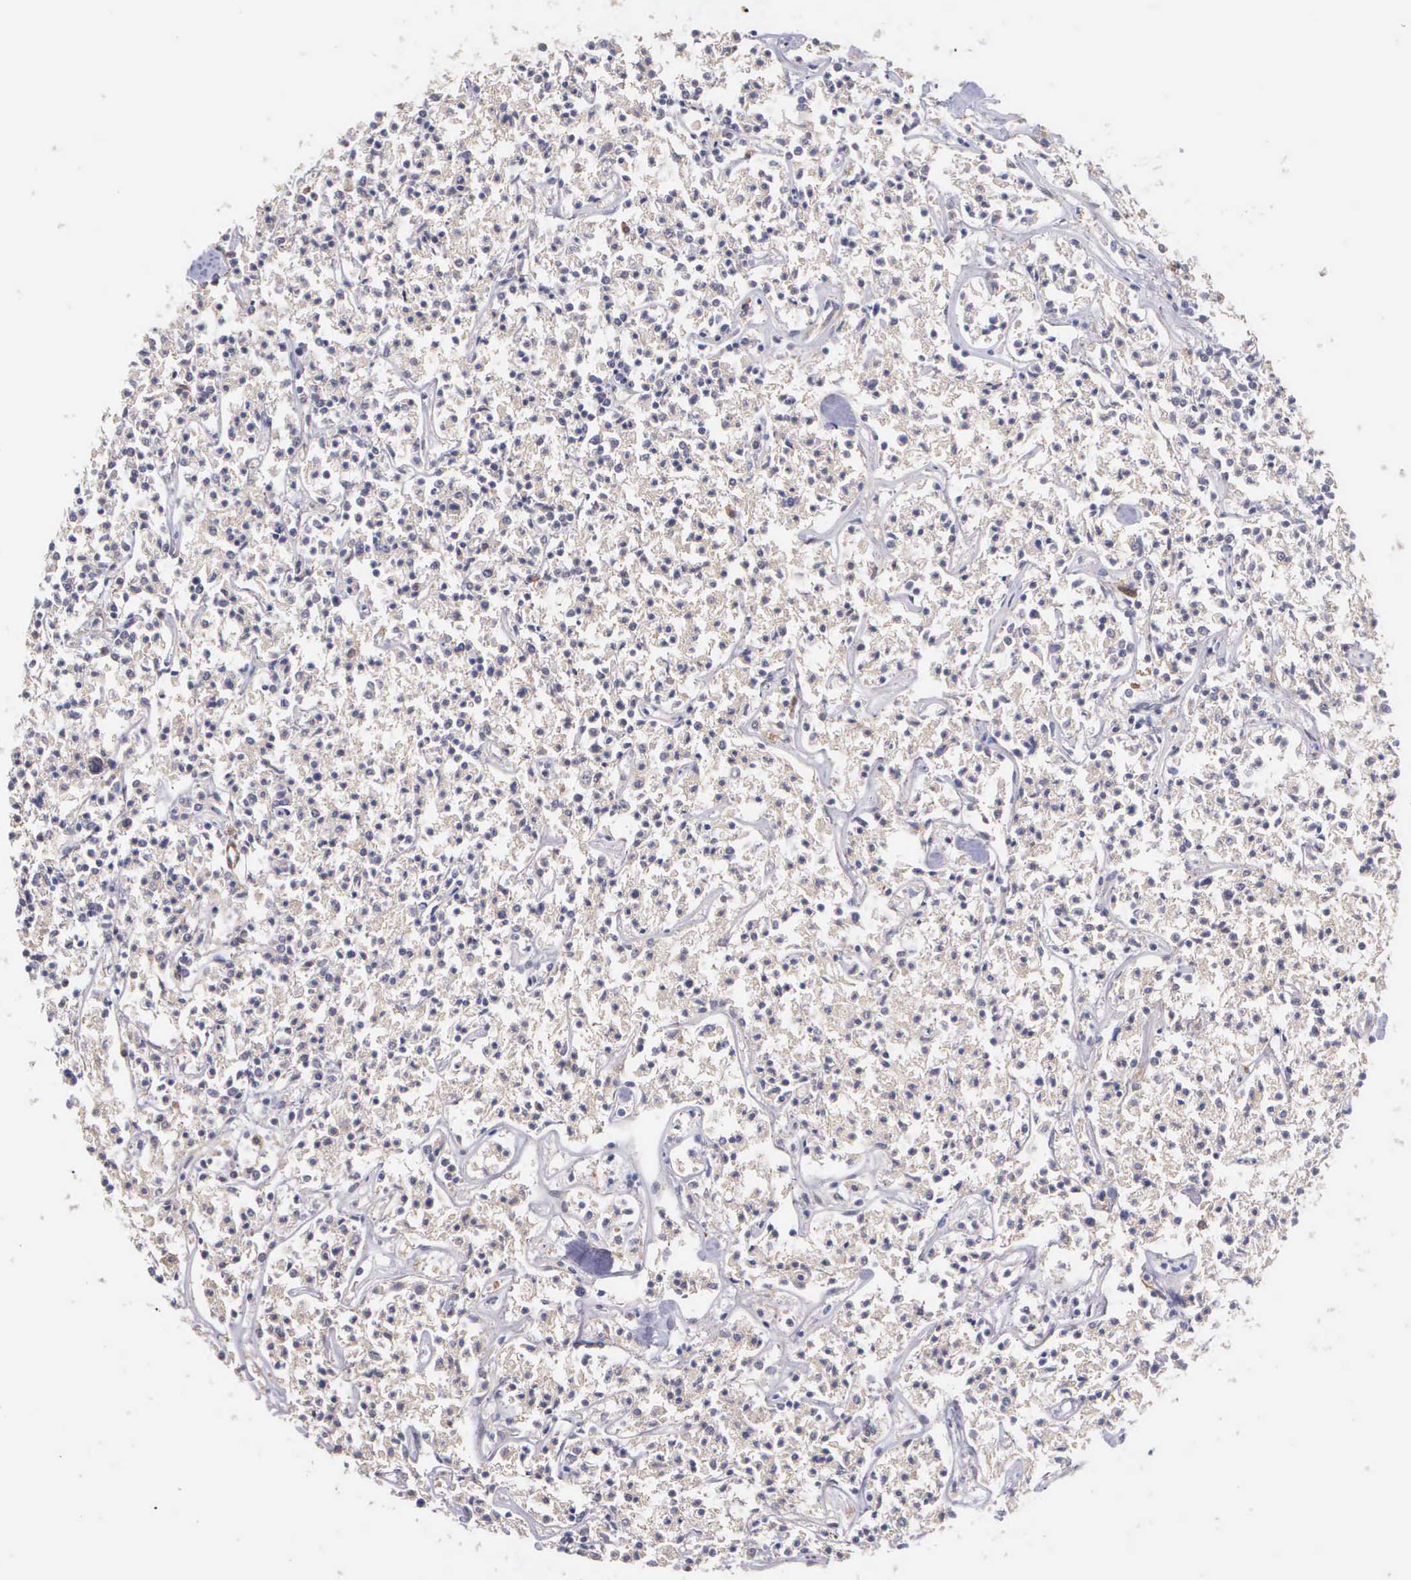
{"staining": {"intensity": "negative", "quantity": "none", "location": "none"}, "tissue": "lymphoma", "cell_type": "Tumor cells", "image_type": "cancer", "snomed": [{"axis": "morphology", "description": "Malignant lymphoma, non-Hodgkin's type, Low grade"}, {"axis": "topography", "description": "Small intestine"}], "caption": "This photomicrograph is of lymphoma stained with immunohistochemistry to label a protein in brown with the nuclei are counter-stained blue. There is no staining in tumor cells.", "gene": "BID", "patient": {"sex": "female", "age": 59}}